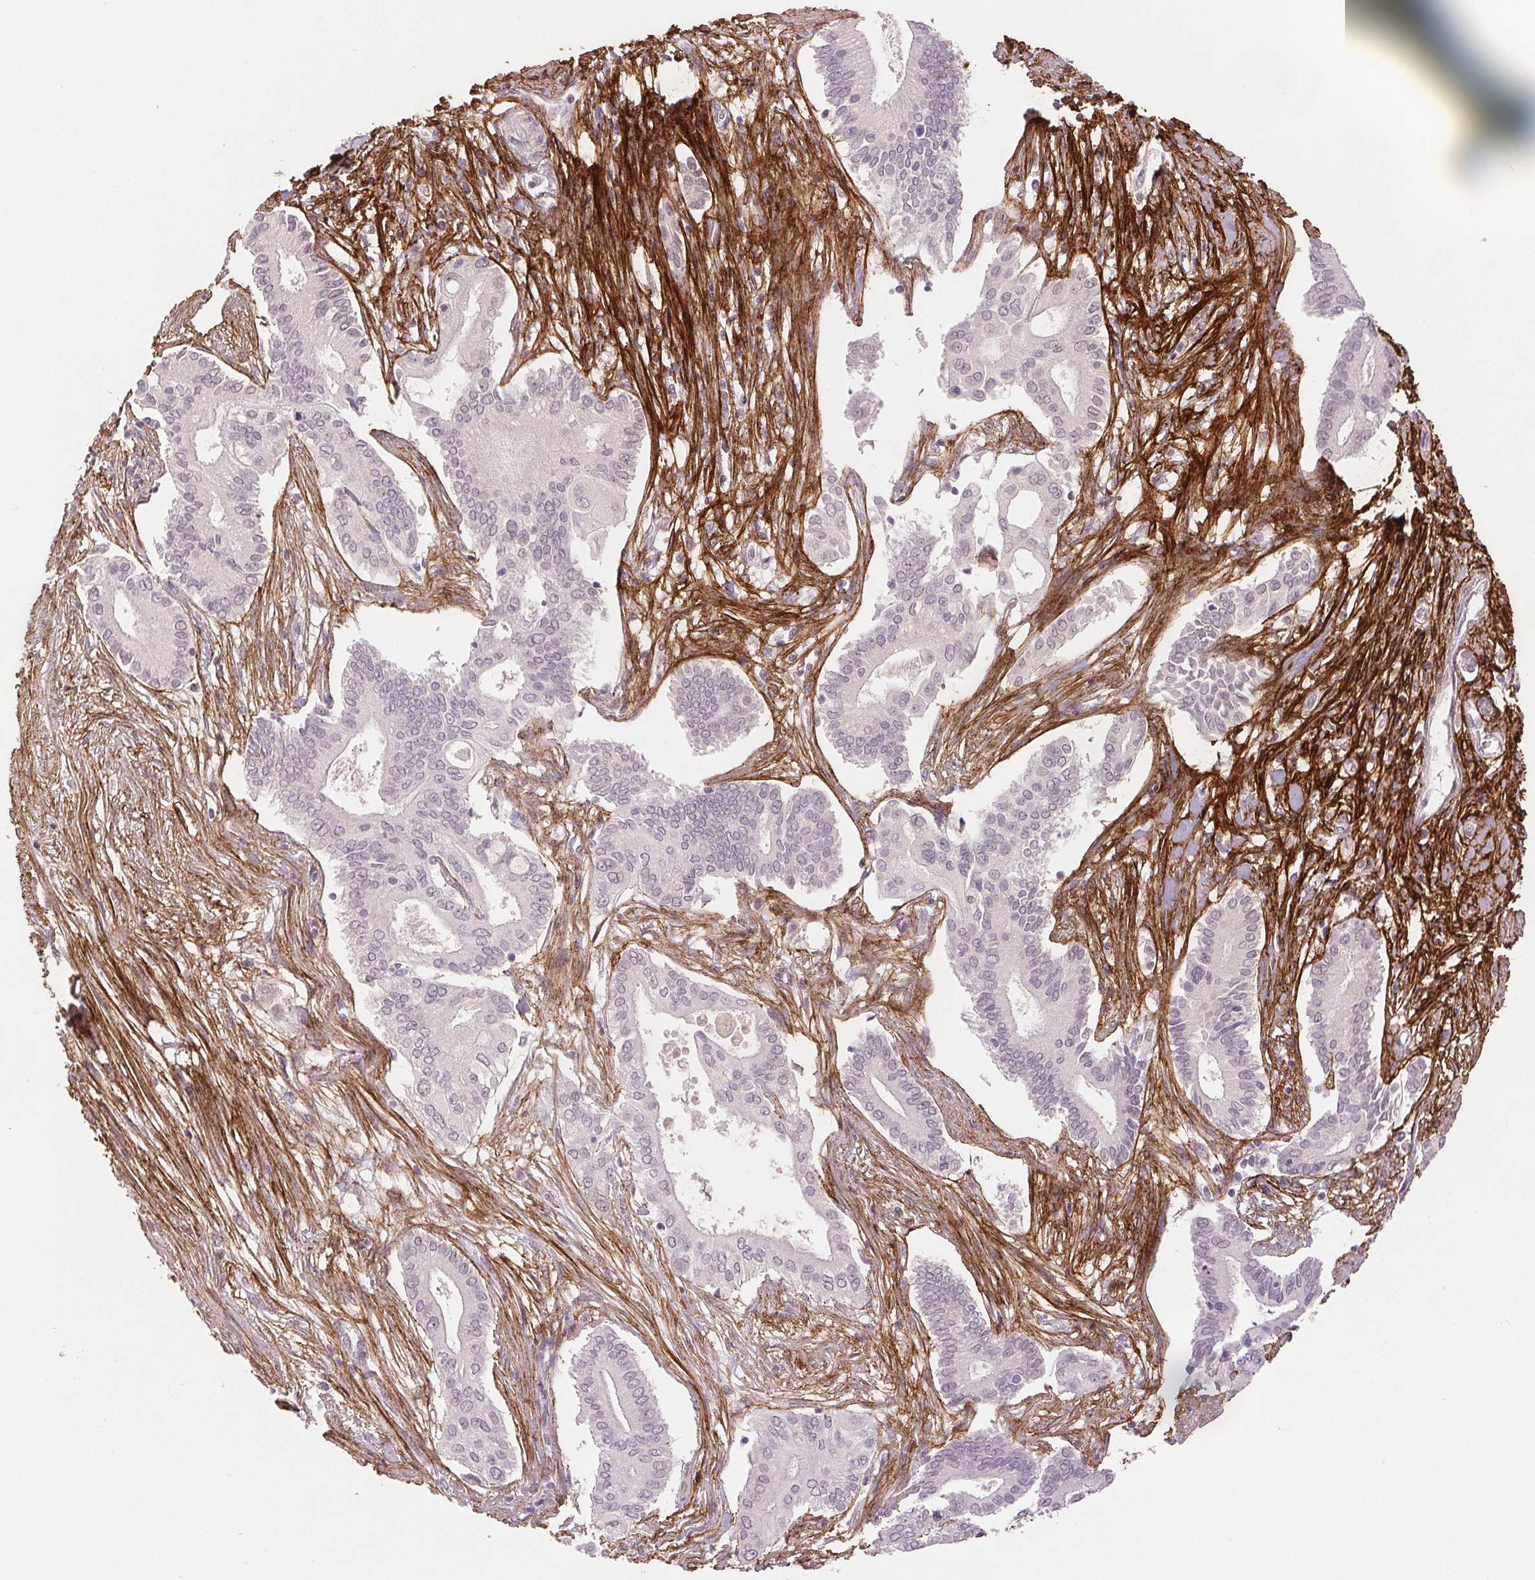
{"staining": {"intensity": "negative", "quantity": "none", "location": "none"}, "tissue": "pancreatic cancer", "cell_type": "Tumor cells", "image_type": "cancer", "snomed": [{"axis": "morphology", "description": "Adenocarcinoma, NOS"}, {"axis": "topography", "description": "Pancreas"}], "caption": "There is no significant staining in tumor cells of pancreatic cancer (adenocarcinoma).", "gene": "FBN1", "patient": {"sex": "female", "age": 68}}